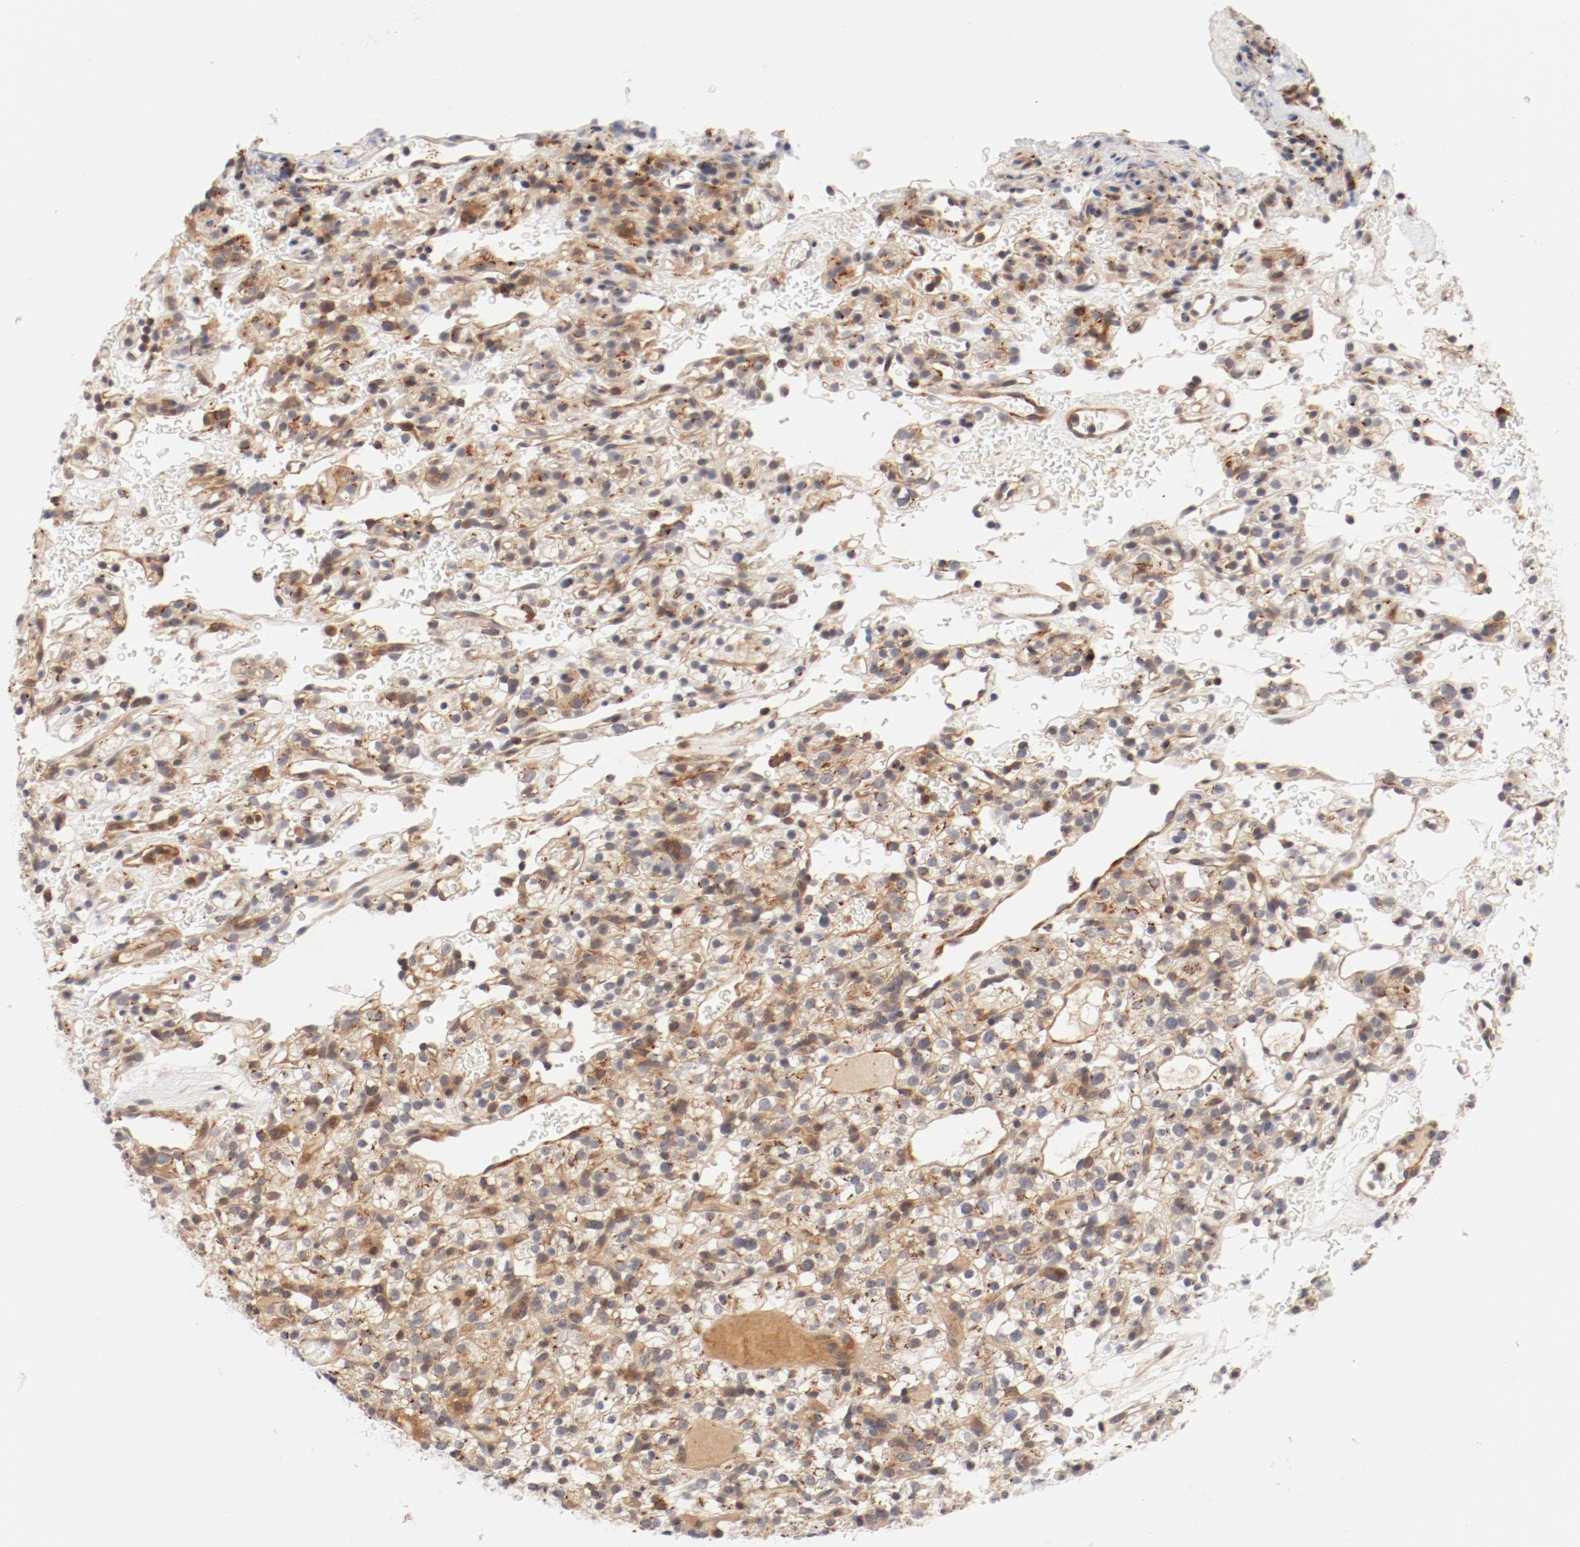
{"staining": {"intensity": "moderate", "quantity": ">75%", "location": "cytoplasmic/membranous"}, "tissue": "renal cancer", "cell_type": "Tumor cells", "image_type": "cancer", "snomed": [{"axis": "morphology", "description": "Normal tissue, NOS"}, {"axis": "morphology", "description": "Adenocarcinoma, NOS"}, {"axis": "topography", "description": "Kidney"}], "caption": "IHC histopathology image of neoplastic tissue: human renal cancer (adenocarcinoma) stained using immunohistochemistry reveals medium levels of moderate protein expression localized specifically in the cytoplasmic/membranous of tumor cells, appearing as a cytoplasmic/membranous brown color.", "gene": "ZNF267", "patient": {"sex": "female", "age": 72}}